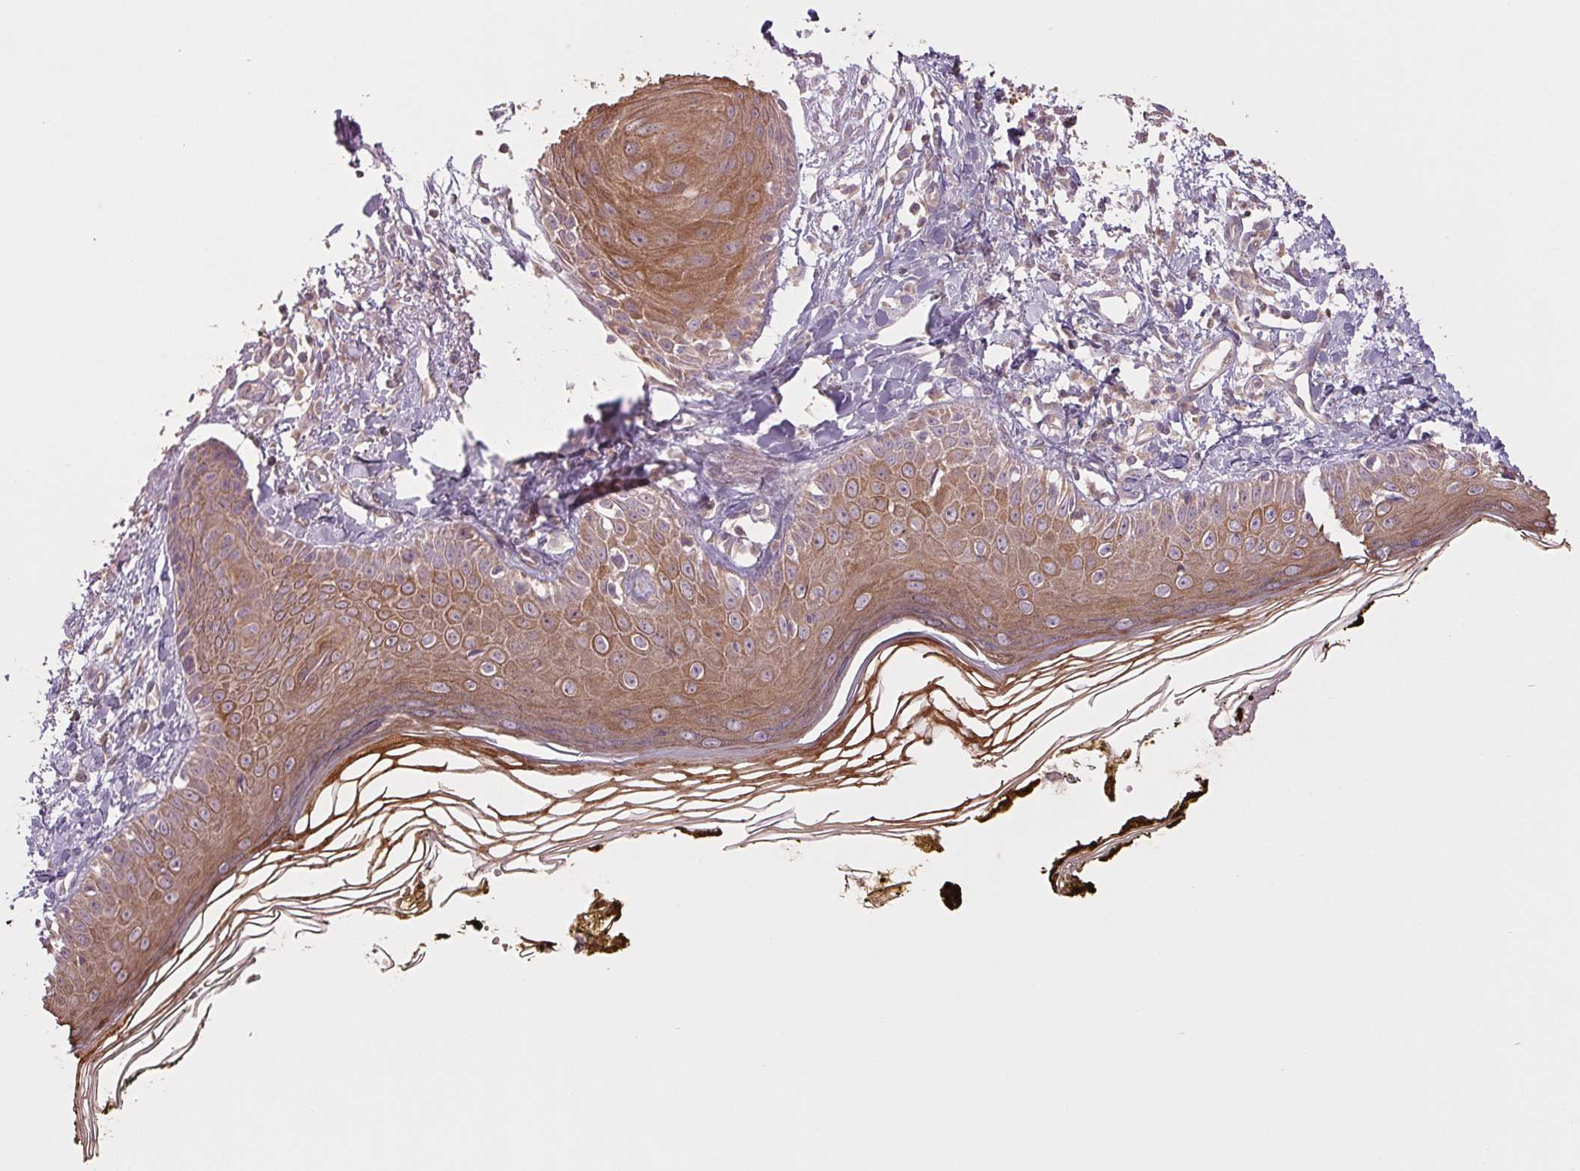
{"staining": {"intensity": "weak", "quantity": ">75%", "location": "cytoplasmic/membranous"}, "tissue": "skin", "cell_type": "Fibroblasts", "image_type": "normal", "snomed": [{"axis": "morphology", "description": "Normal tissue, NOS"}, {"axis": "topography", "description": "Skin"}], "caption": "IHC histopathology image of unremarkable skin: skin stained using IHC demonstrates low levels of weak protein expression localized specifically in the cytoplasmic/membranous of fibroblasts, appearing as a cytoplasmic/membranous brown color.", "gene": "MAP3K5", "patient": {"sex": "male", "age": 76}}